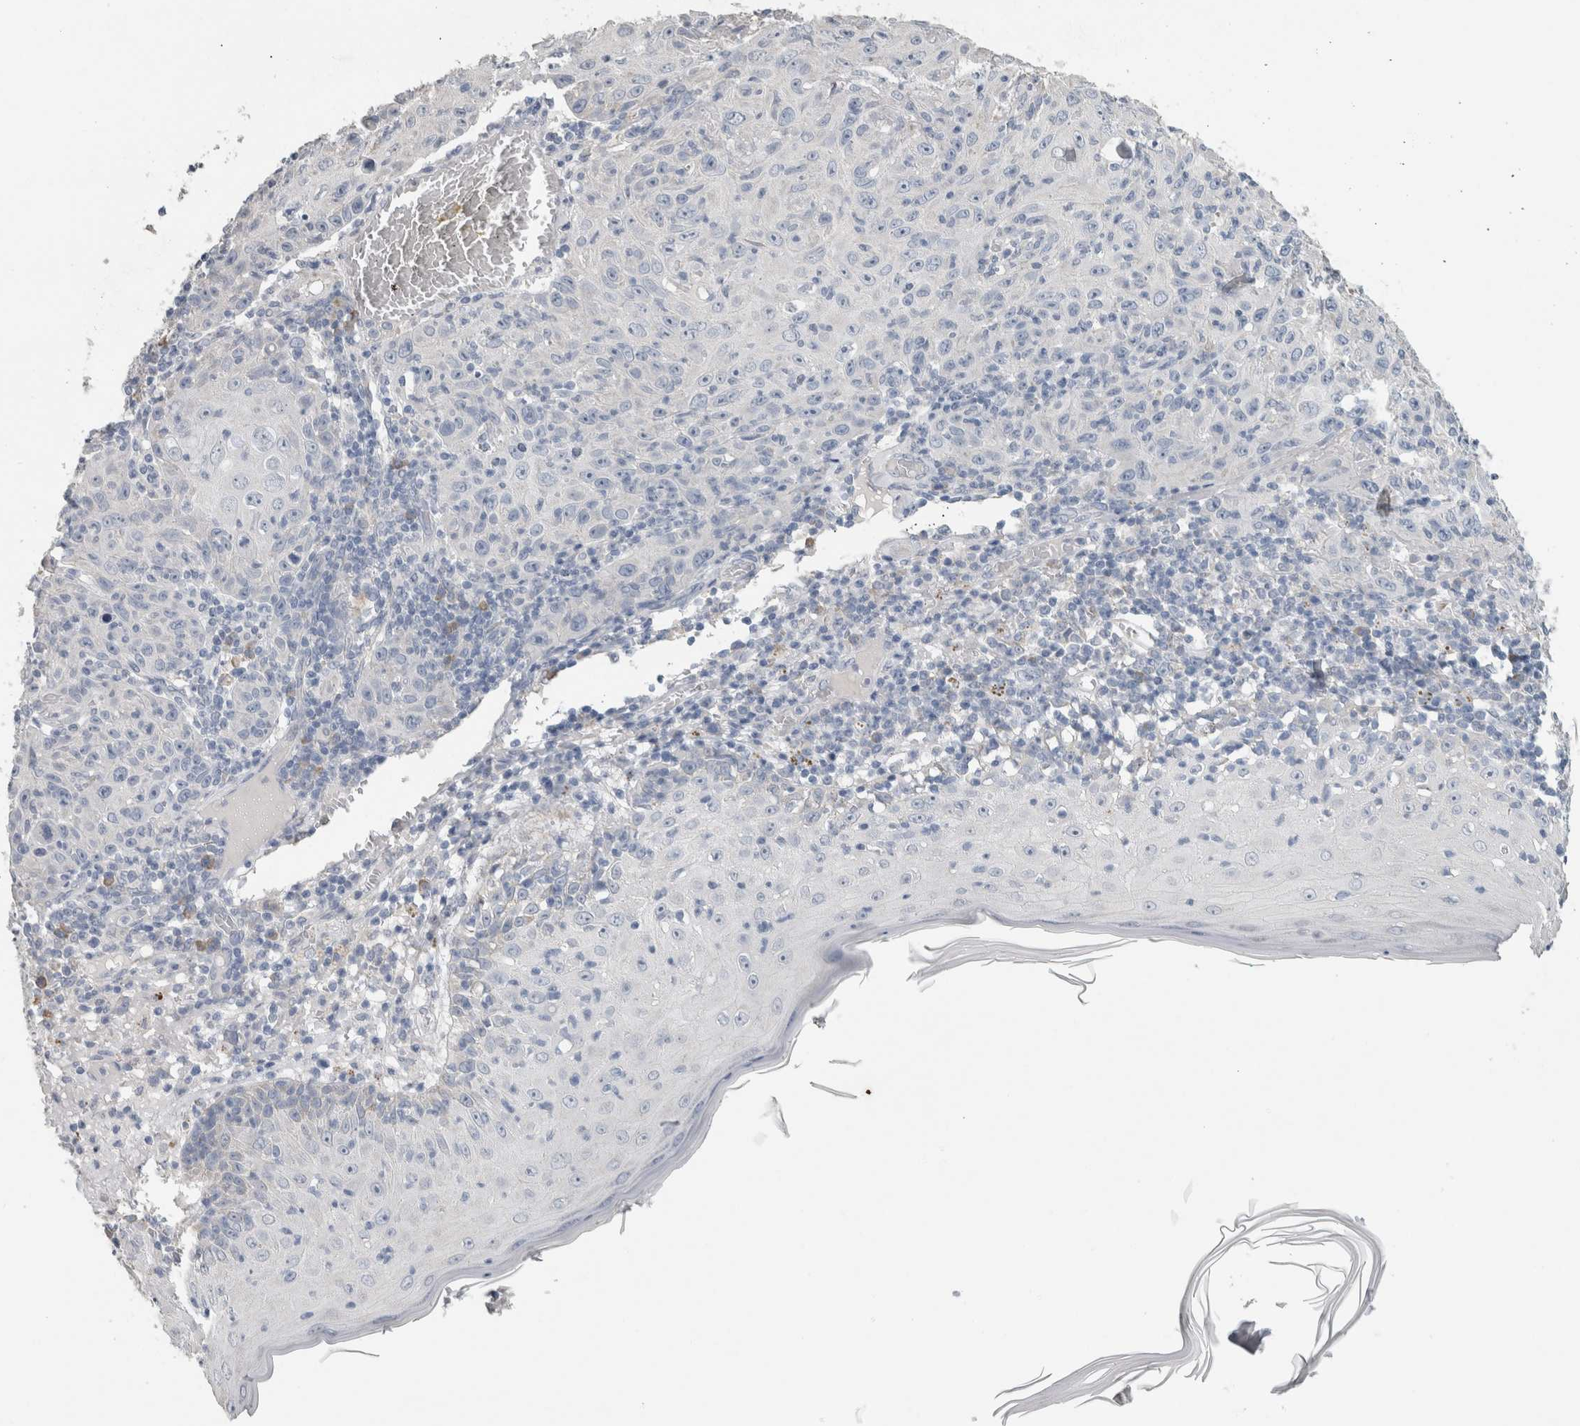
{"staining": {"intensity": "negative", "quantity": "none", "location": "none"}, "tissue": "skin cancer", "cell_type": "Tumor cells", "image_type": "cancer", "snomed": [{"axis": "morphology", "description": "Squamous cell carcinoma, NOS"}, {"axis": "topography", "description": "Skin"}], "caption": "Skin cancer (squamous cell carcinoma) was stained to show a protein in brown. There is no significant positivity in tumor cells.", "gene": "NEFM", "patient": {"sex": "female", "age": 88}}